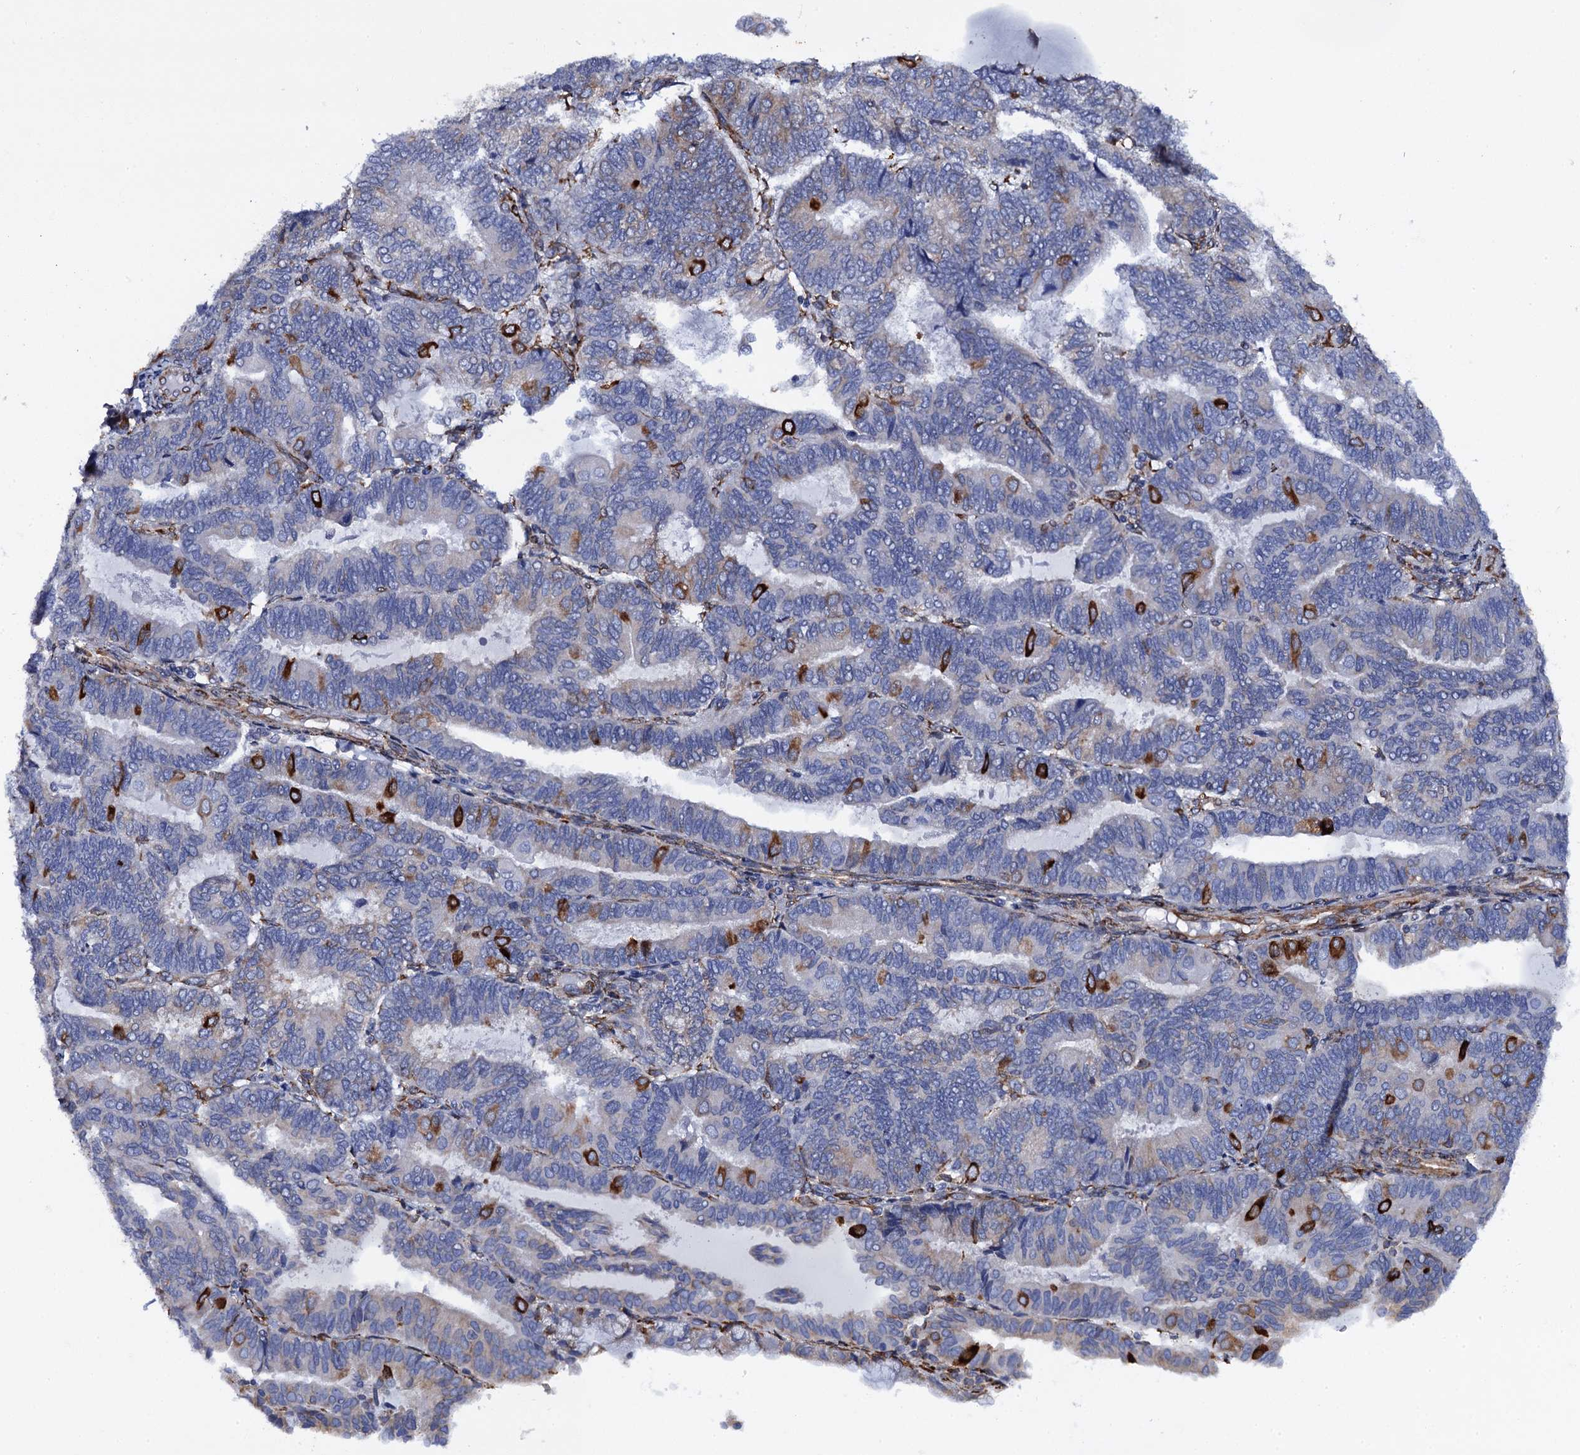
{"staining": {"intensity": "strong", "quantity": "<25%", "location": "cytoplasmic/membranous"}, "tissue": "endometrial cancer", "cell_type": "Tumor cells", "image_type": "cancer", "snomed": [{"axis": "morphology", "description": "Adenocarcinoma, NOS"}, {"axis": "topography", "description": "Endometrium"}], "caption": "The immunohistochemical stain highlights strong cytoplasmic/membranous staining in tumor cells of endometrial cancer (adenocarcinoma) tissue.", "gene": "POGLUT3", "patient": {"sex": "female", "age": 81}}